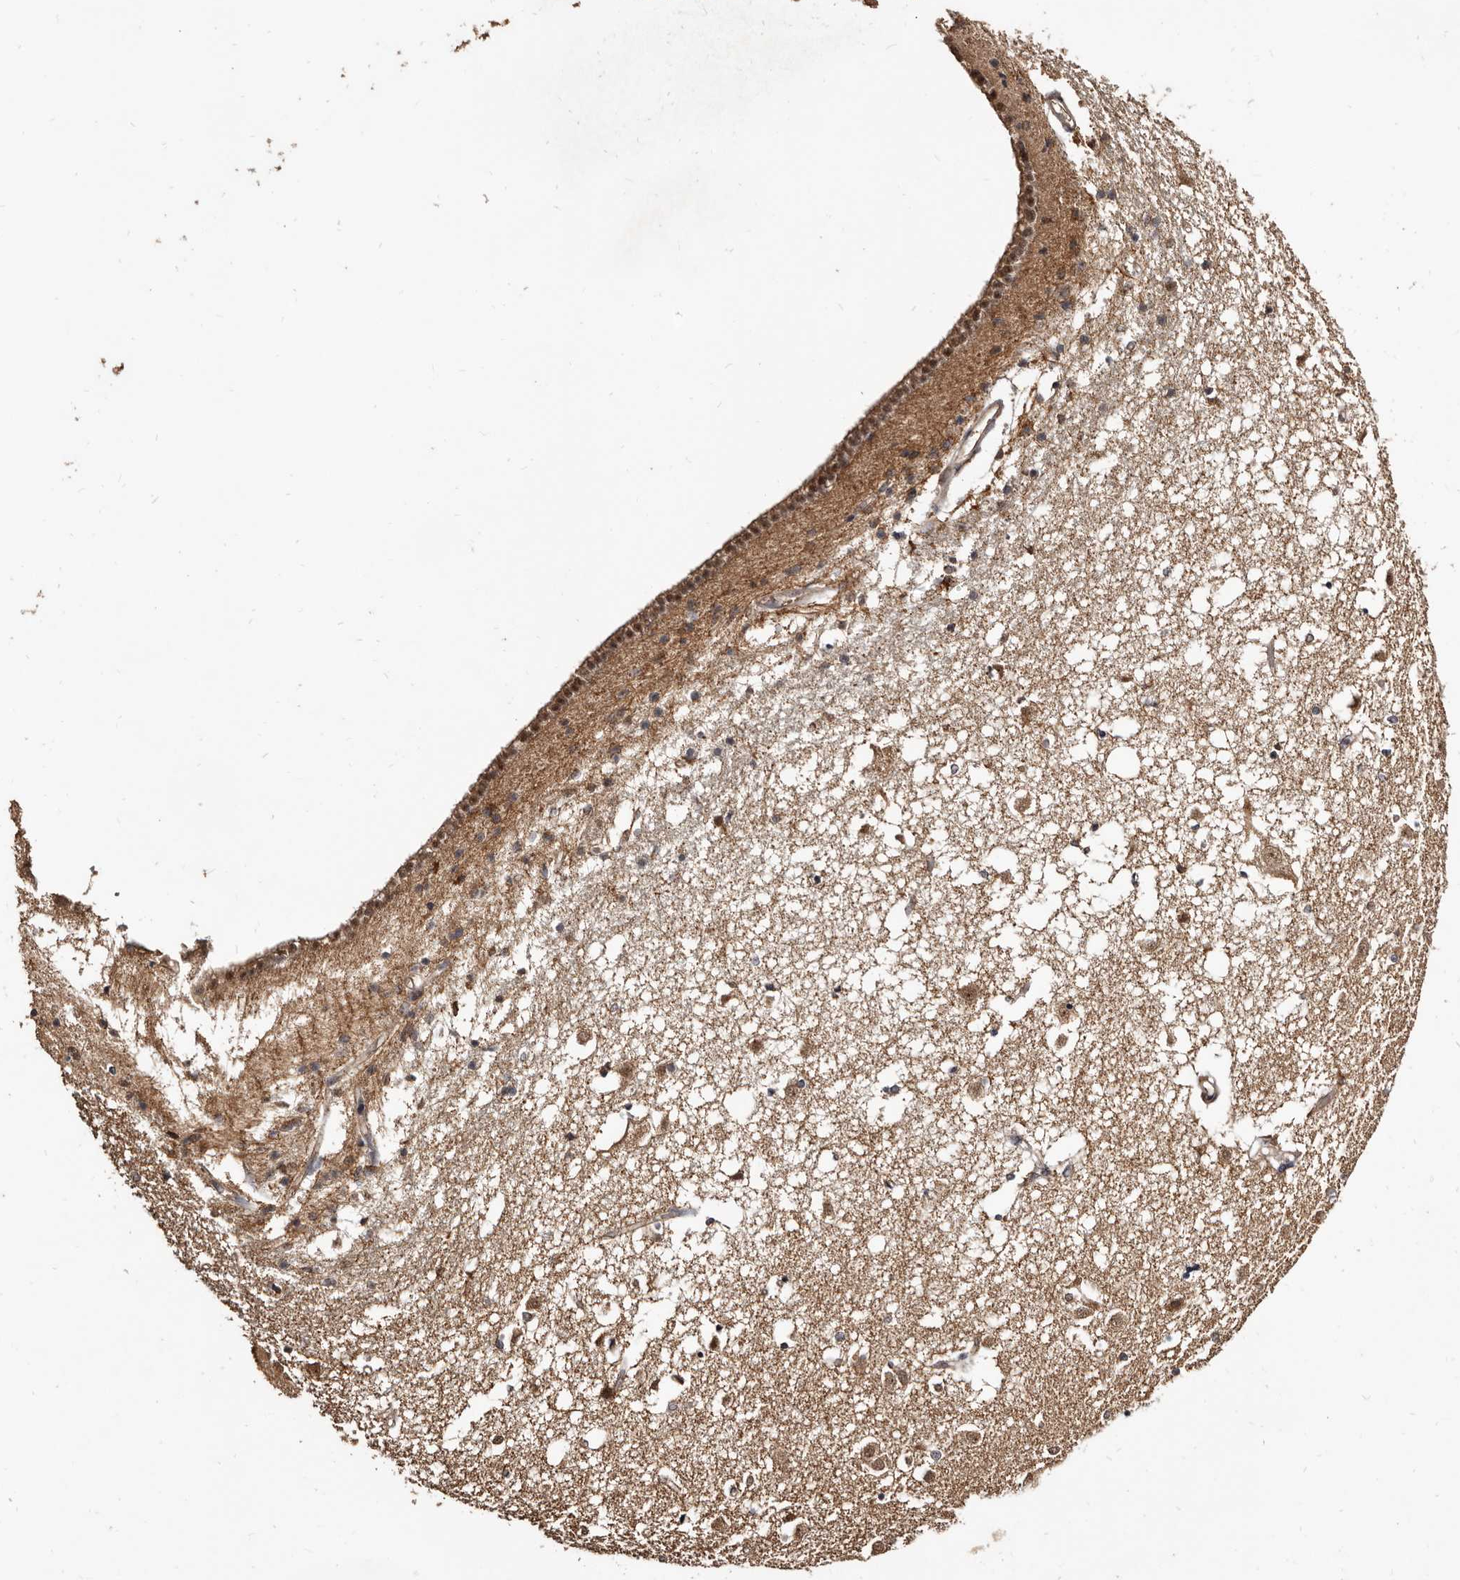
{"staining": {"intensity": "moderate", "quantity": "25%-75%", "location": "cytoplasmic/membranous,nuclear"}, "tissue": "caudate", "cell_type": "Glial cells", "image_type": "normal", "snomed": [{"axis": "morphology", "description": "Normal tissue, NOS"}, {"axis": "topography", "description": "Lateral ventricle wall"}], "caption": "Immunohistochemical staining of normal caudate exhibits 25%-75% levels of moderate cytoplasmic/membranous,nuclear protein staining in approximately 25%-75% of glial cells. (brown staining indicates protein expression, while blue staining denotes nuclei).", "gene": "AKAP7", "patient": {"sex": "male", "age": 45}}